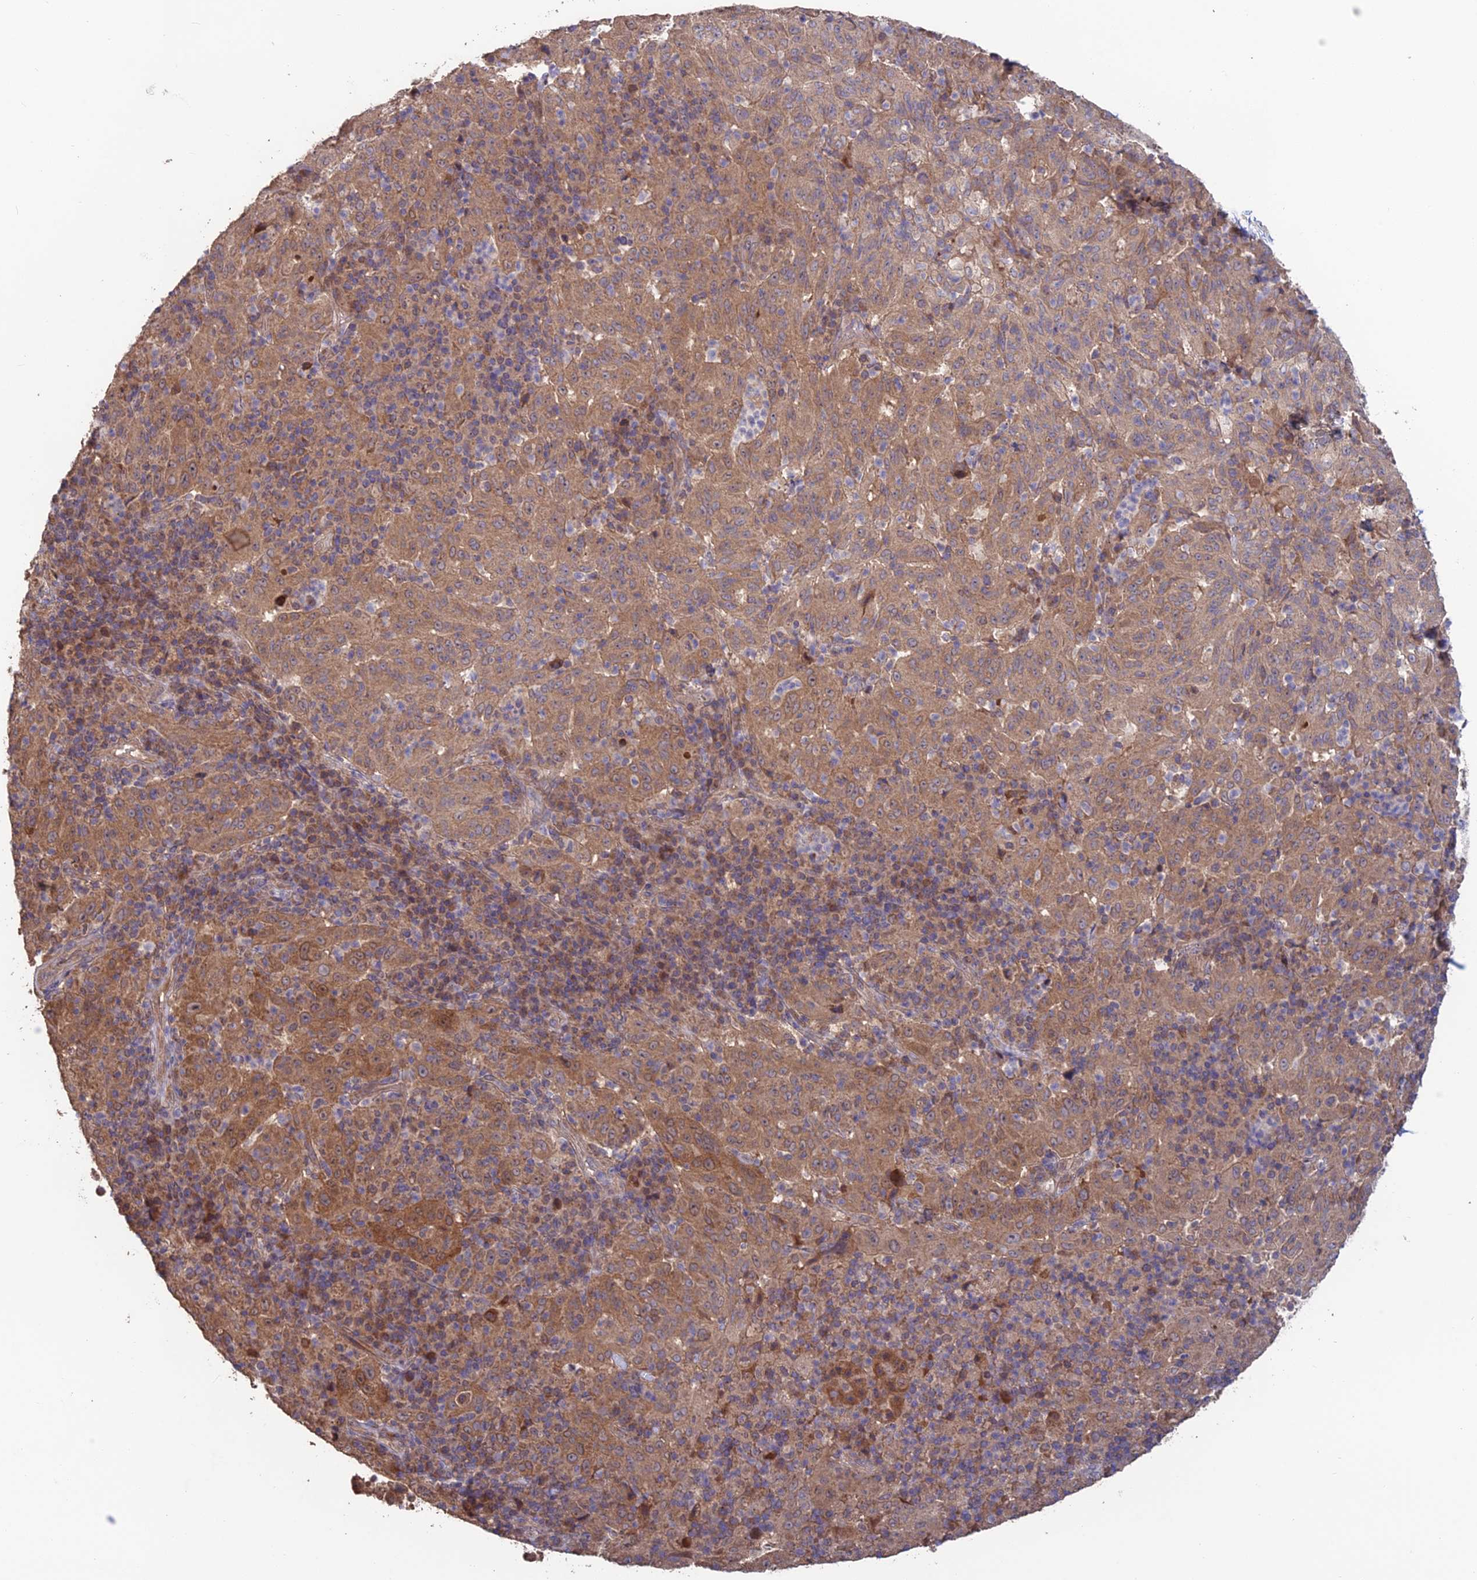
{"staining": {"intensity": "moderate", "quantity": ">75%", "location": "cytoplasmic/membranous"}, "tissue": "pancreatic cancer", "cell_type": "Tumor cells", "image_type": "cancer", "snomed": [{"axis": "morphology", "description": "Adenocarcinoma, NOS"}, {"axis": "topography", "description": "Pancreas"}], "caption": "Immunohistochemical staining of human pancreatic cancer reveals medium levels of moderate cytoplasmic/membranous protein expression in about >75% of tumor cells.", "gene": "SHISA5", "patient": {"sex": "male", "age": 63}}